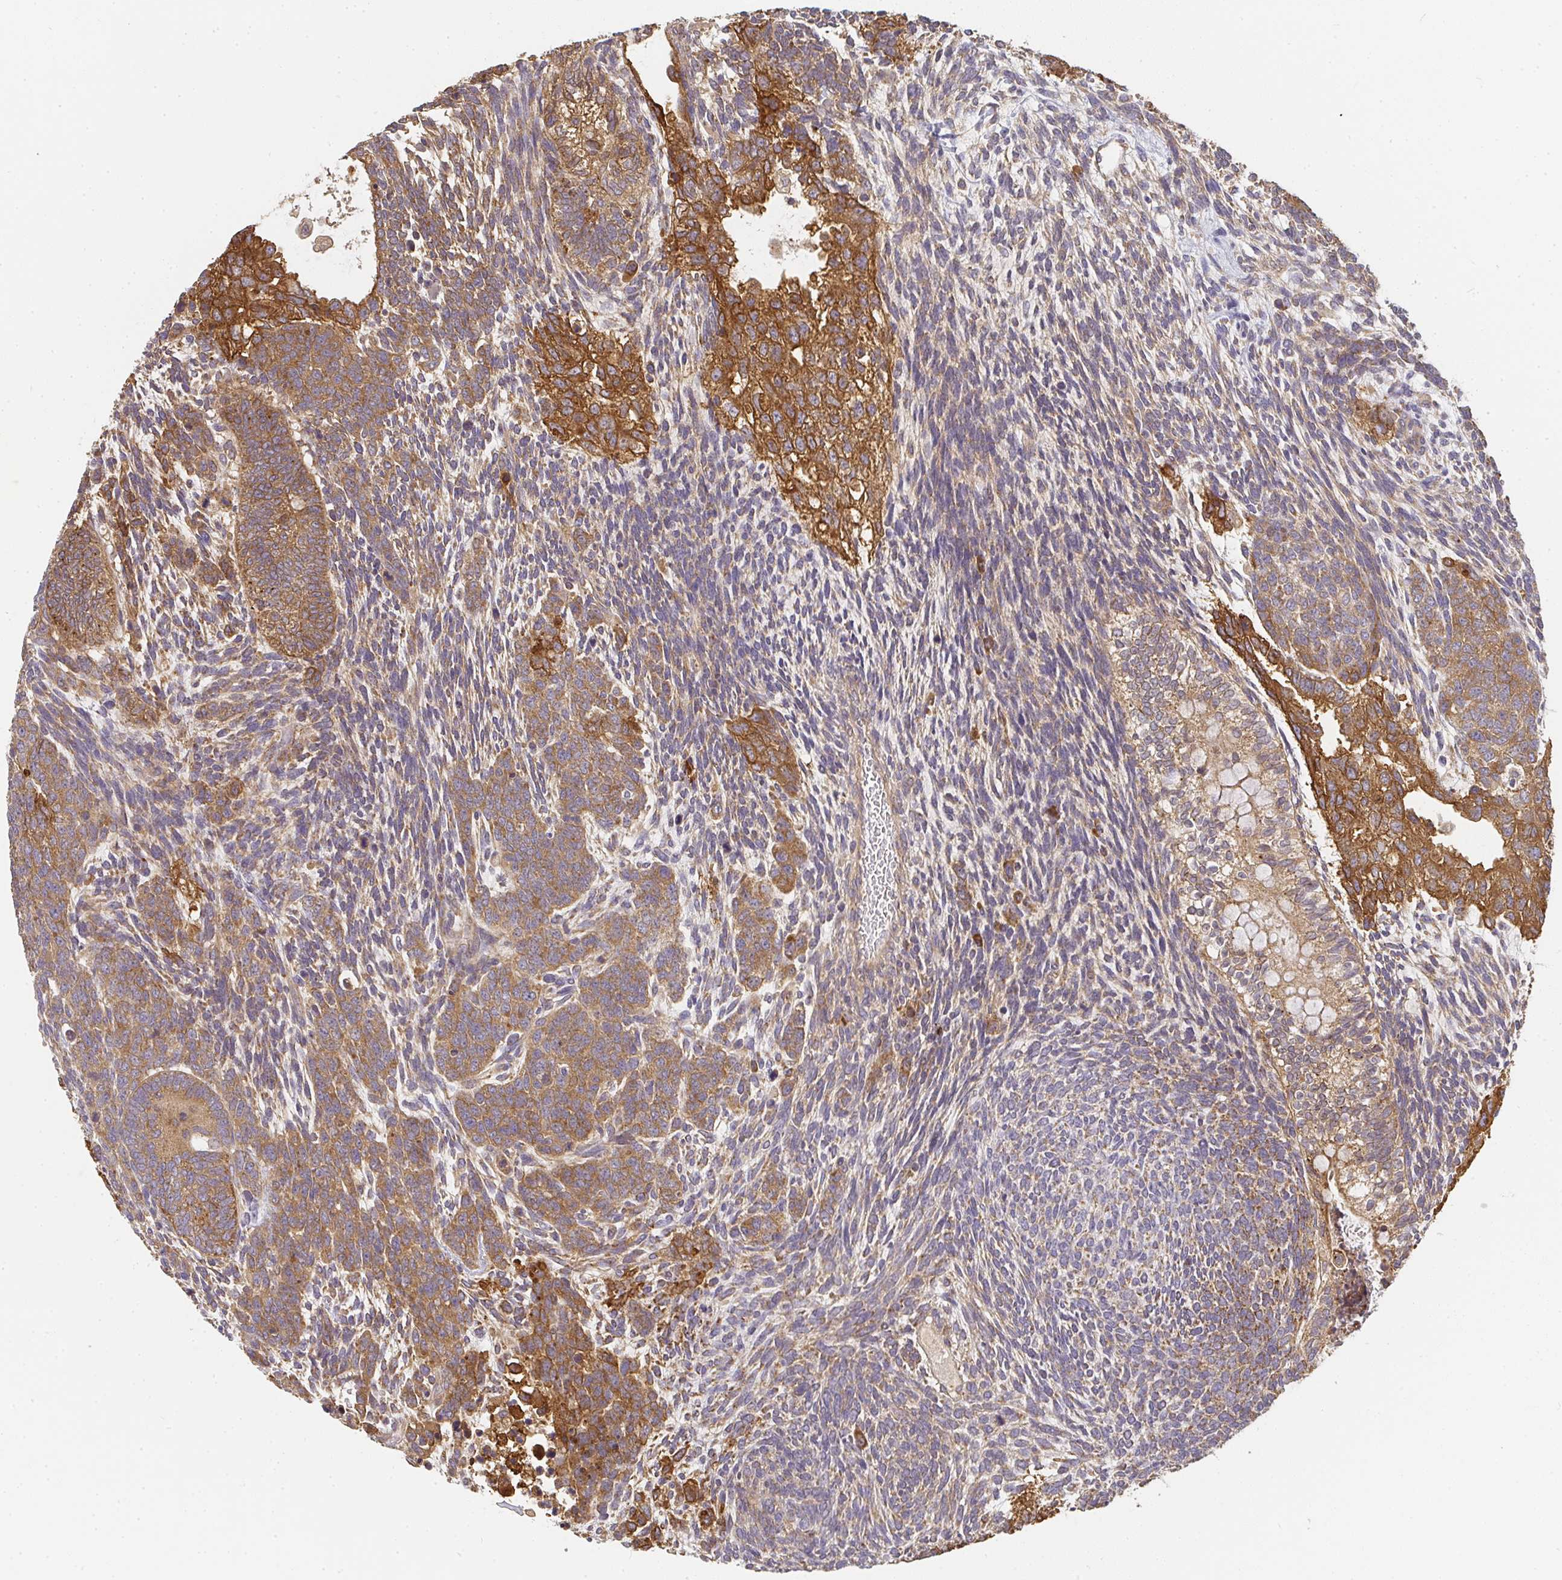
{"staining": {"intensity": "strong", "quantity": "25%-75%", "location": "cytoplasmic/membranous"}, "tissue": "testis cancer", "cell_type": "Tumor cells", "image_type": "cancer", "snomed": [{"axis": "morphology", "description": "Carcinoma, Embryonal, NOS"}, {"axis": "topography", "description": "Testis"}], "caption": "Brown immunohistochemical staining in testis cancer reveals strong cytoplasmic/membranous positivity in about 25%-75% of tumor cells.", "gene": "SLC35B3", "patient": {"sex": "male", "age": 23}}